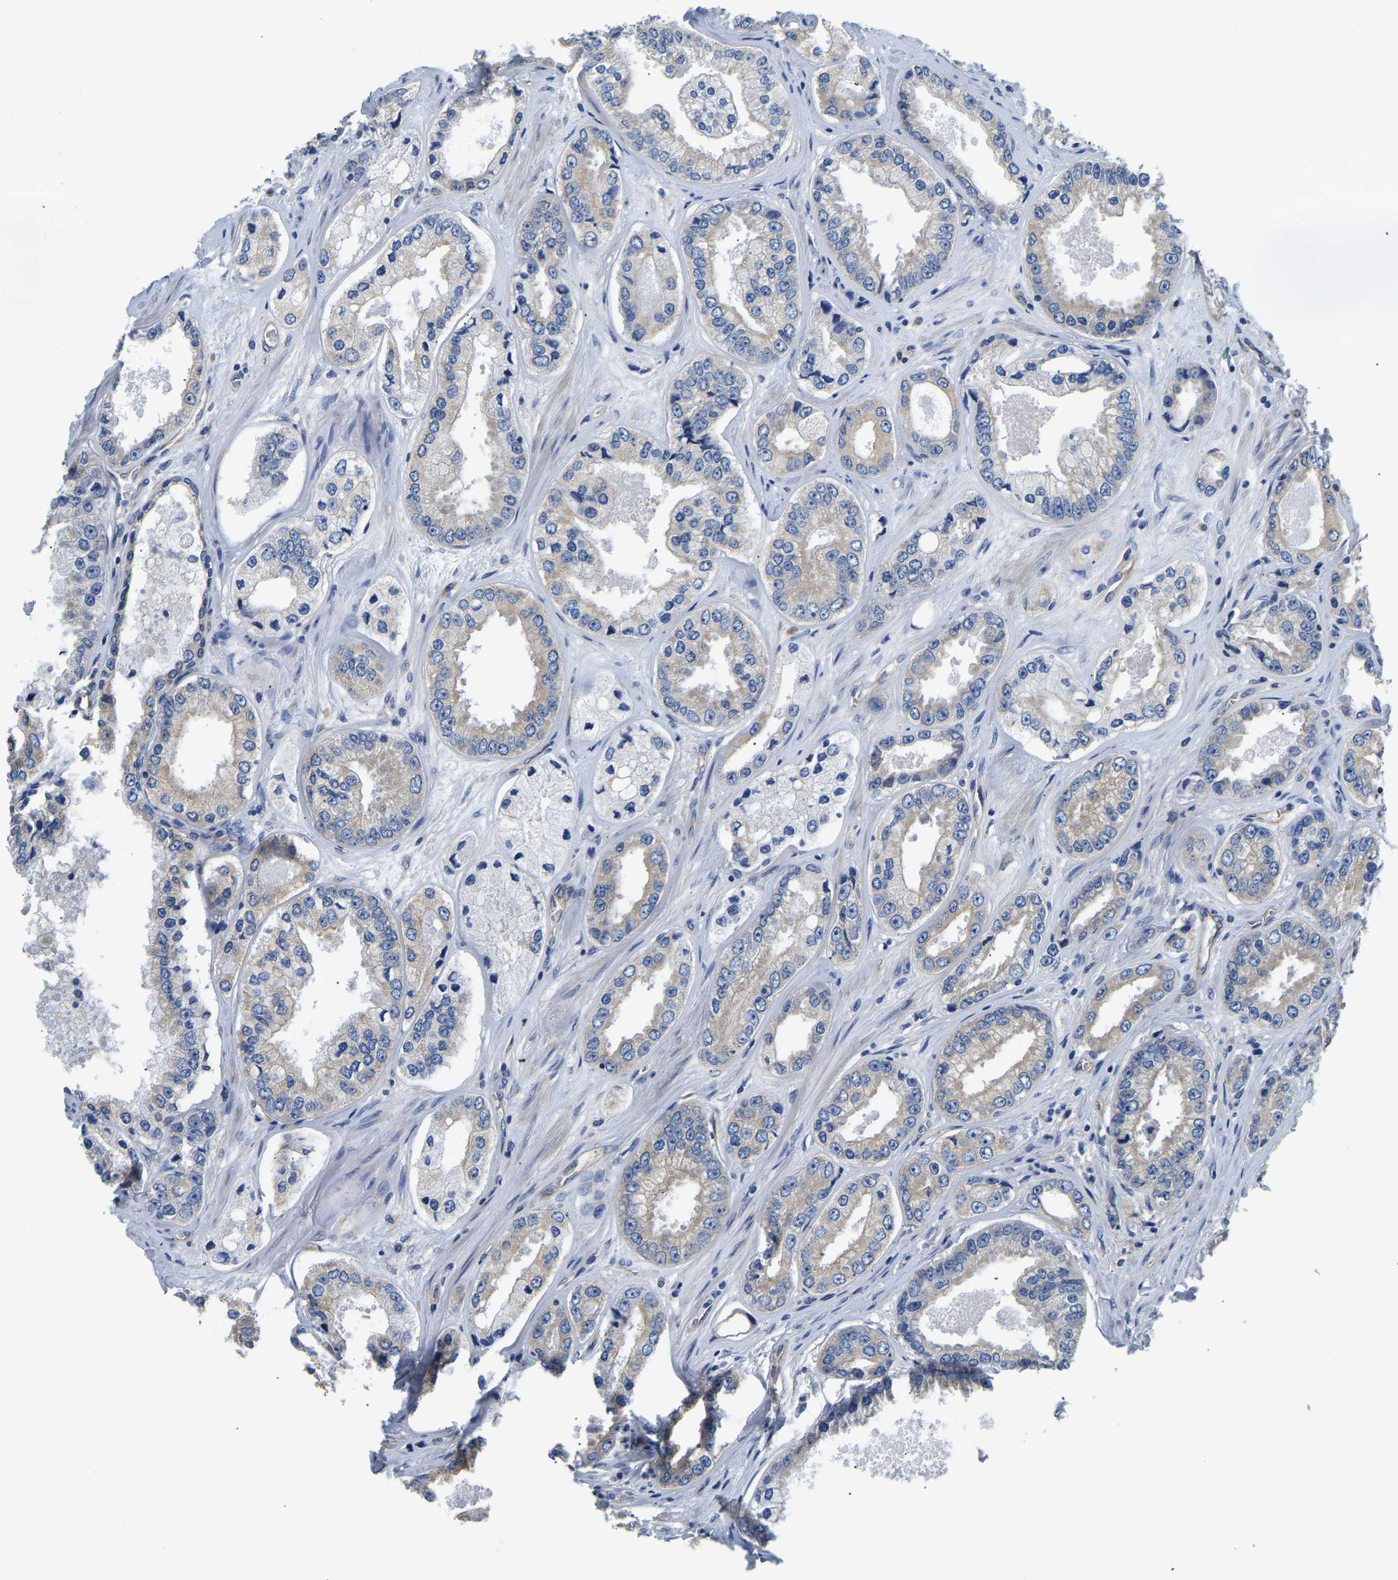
{"staining": {"intensity": "negative", "quantity": "none", "location": "none"}, "tissue": "prostate cancer", "cell_type": "Tumor cells", "image_type": "cancer", "snomed": [{"axis": "morphology", "description": "Adenocarcinoma, High grade"}, {"axis": "topography", "description": "Prostate"}], "caption": "Human prostate cancer stained for a protein using immunohistochemistry (IHC) reveals no staining in tumor cells.", "gene": "CSDE1", "patient": {"sex": "male", "age": 61}}